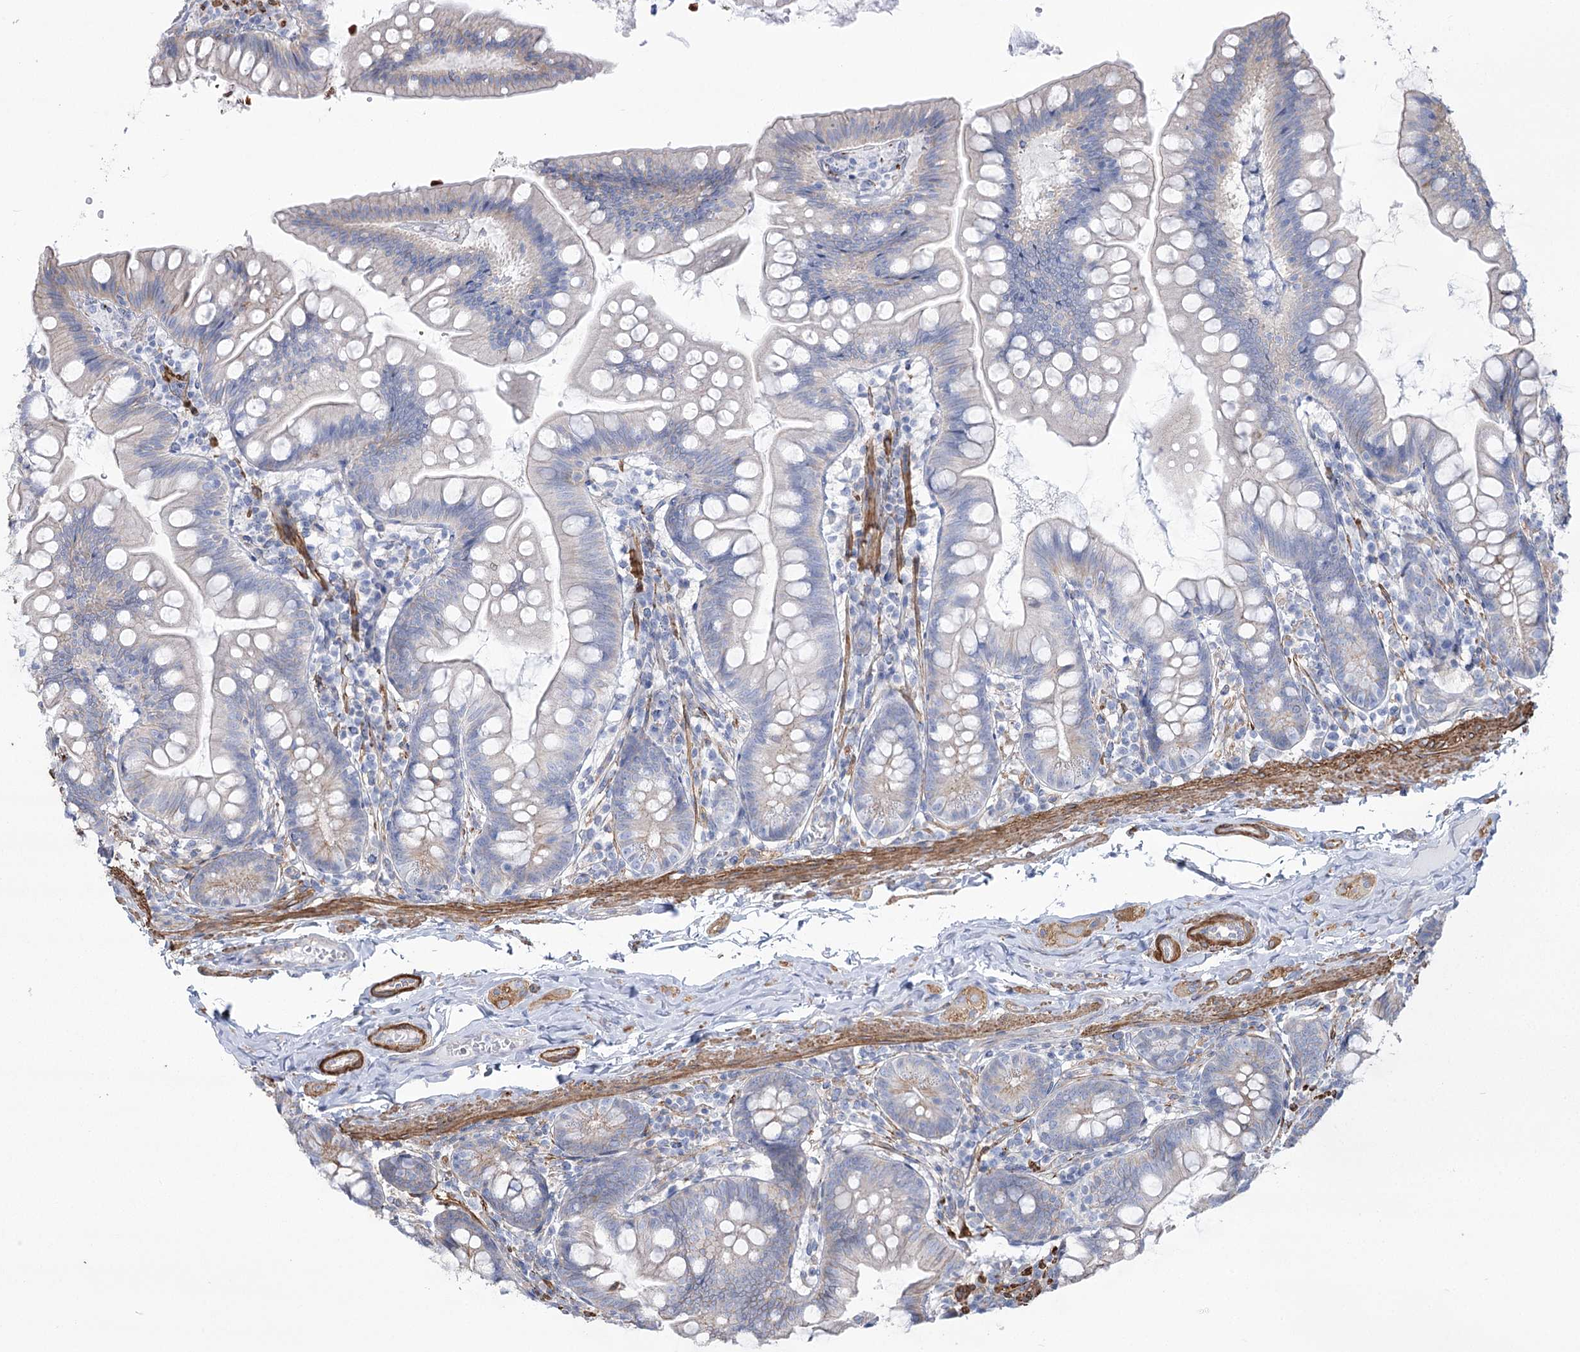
{"staining": {"intensity": "moderate", "quantity": "25%-75%", "location": "cytoplasmic/membranous"}, "tissue": "small intestine", "cell_type": "Glandular cells", "image_type": "normal", "snomed": [{"axis": "morphology", "description": "Normal tissue, NOS"}, {"axis": "topography", "description": "Small intestine"}], "caption": "This photomicrograph exhibits unremarkable small intestine stained with IHC to label a protein in brown. The cytoplasmic/membranous of glandular cells show moderate positivity for the protein. Nuclei are counter-stained blue.", "gene": "PLEKHA5", "patient": {"sex": "male", "age": 7}}